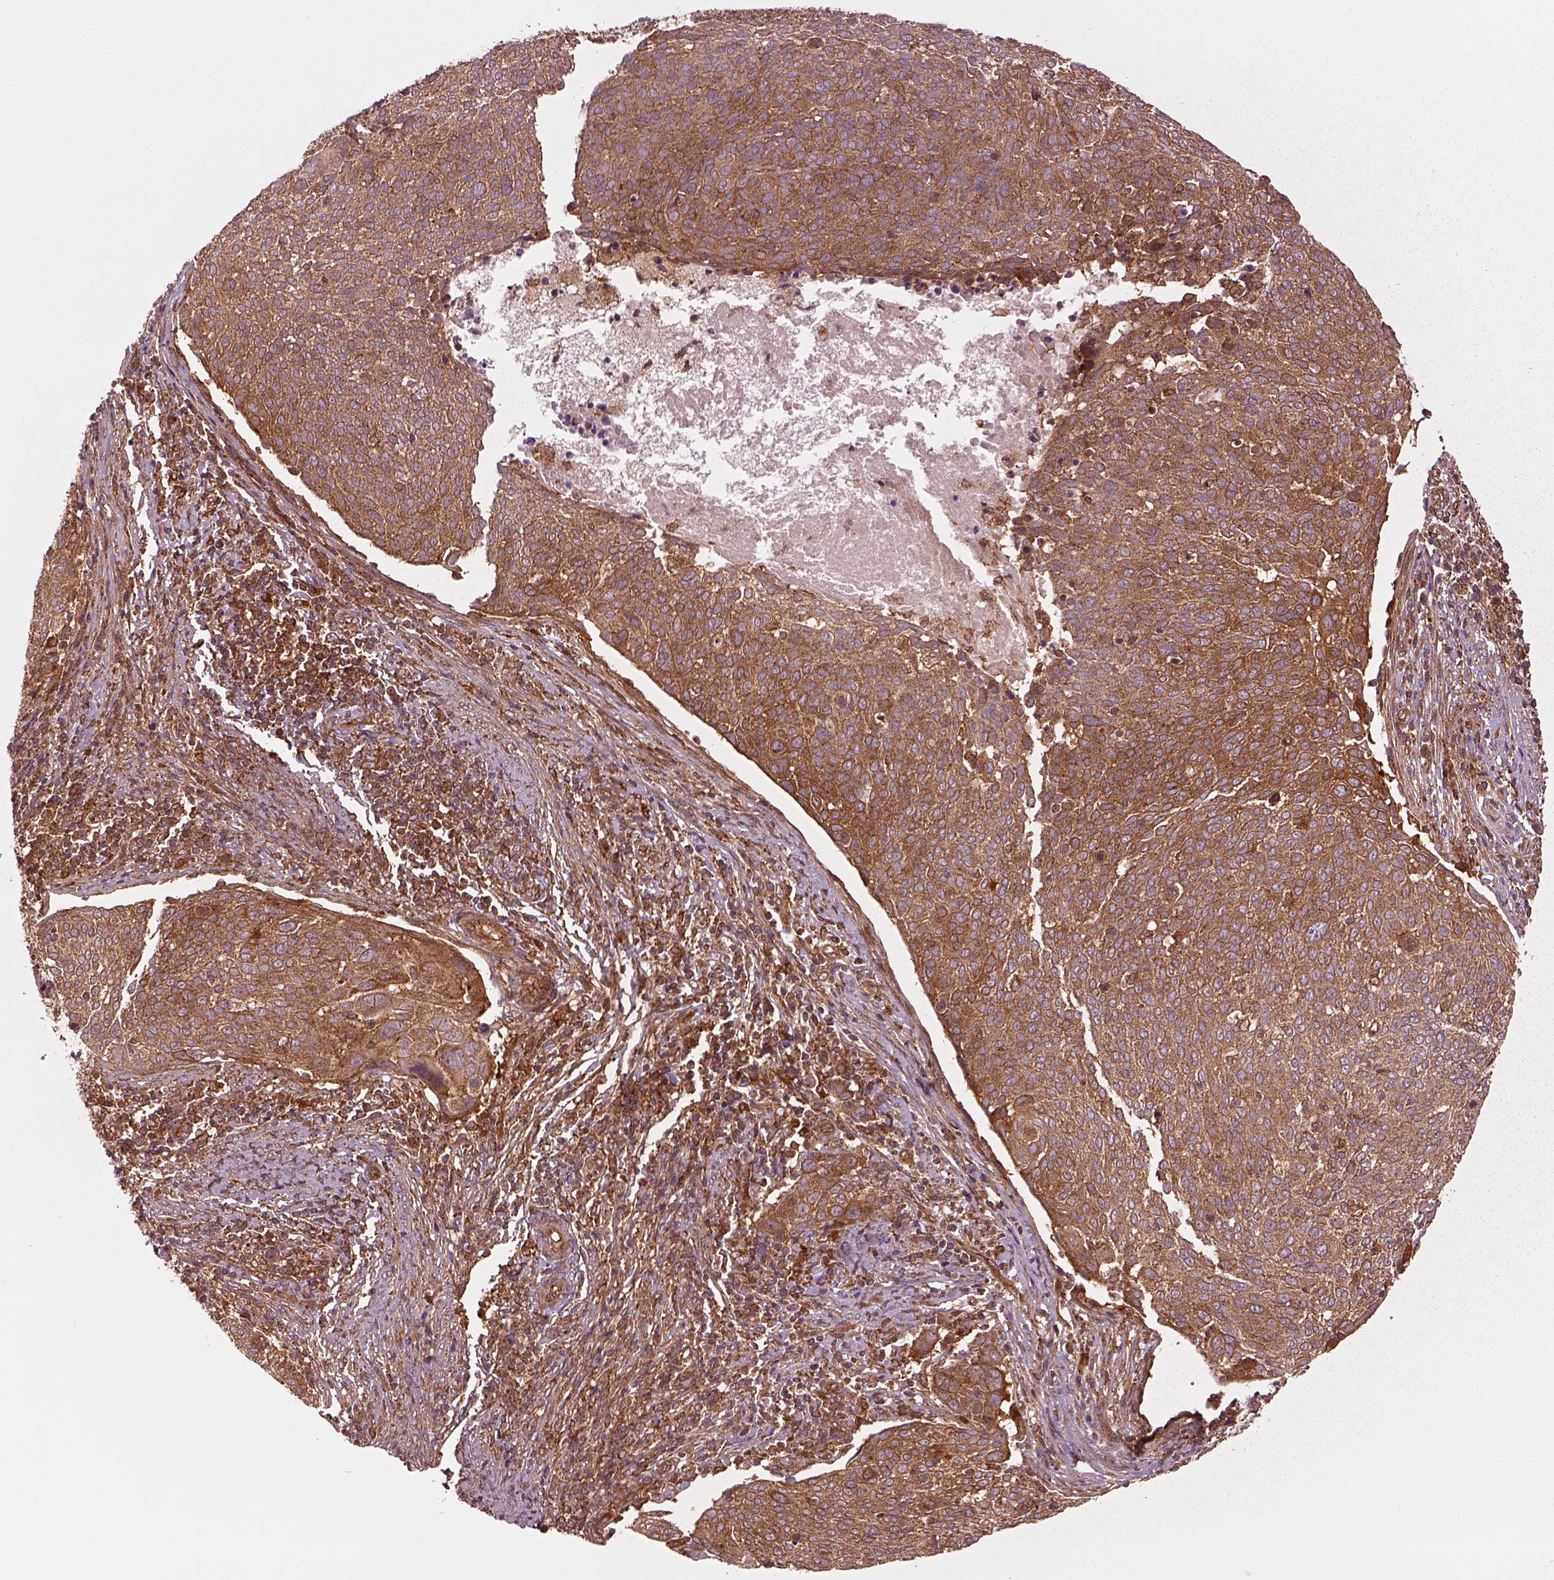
{"staining": {"intensity": "moderate", "quantity": "25%-75%", "location": "cytoplasmic/membranous"}, "tissue": "cervical cancer", "cell_type": "Tumor cells", "image_type": "cancer", "snomed": [{"axis": "morphology", "description": "Squamous cell carcinoma, NOS"}, {"axis": "topography", "description": "Cervix"}], "caption": "The micrograph reveals a brown stain indicating the presence of a protein in the cytoplasmic/membranous of tumor cells in squamous cell carcinoma (cervical). The staining was performed using DAB (3,3'-diaminobenzidine), with brown indicating positive protein expression. Nuclei are stained blue with hematoxylin.", "gene": "WASHC2A", "patient": {"sex": "female", "age": 39}}